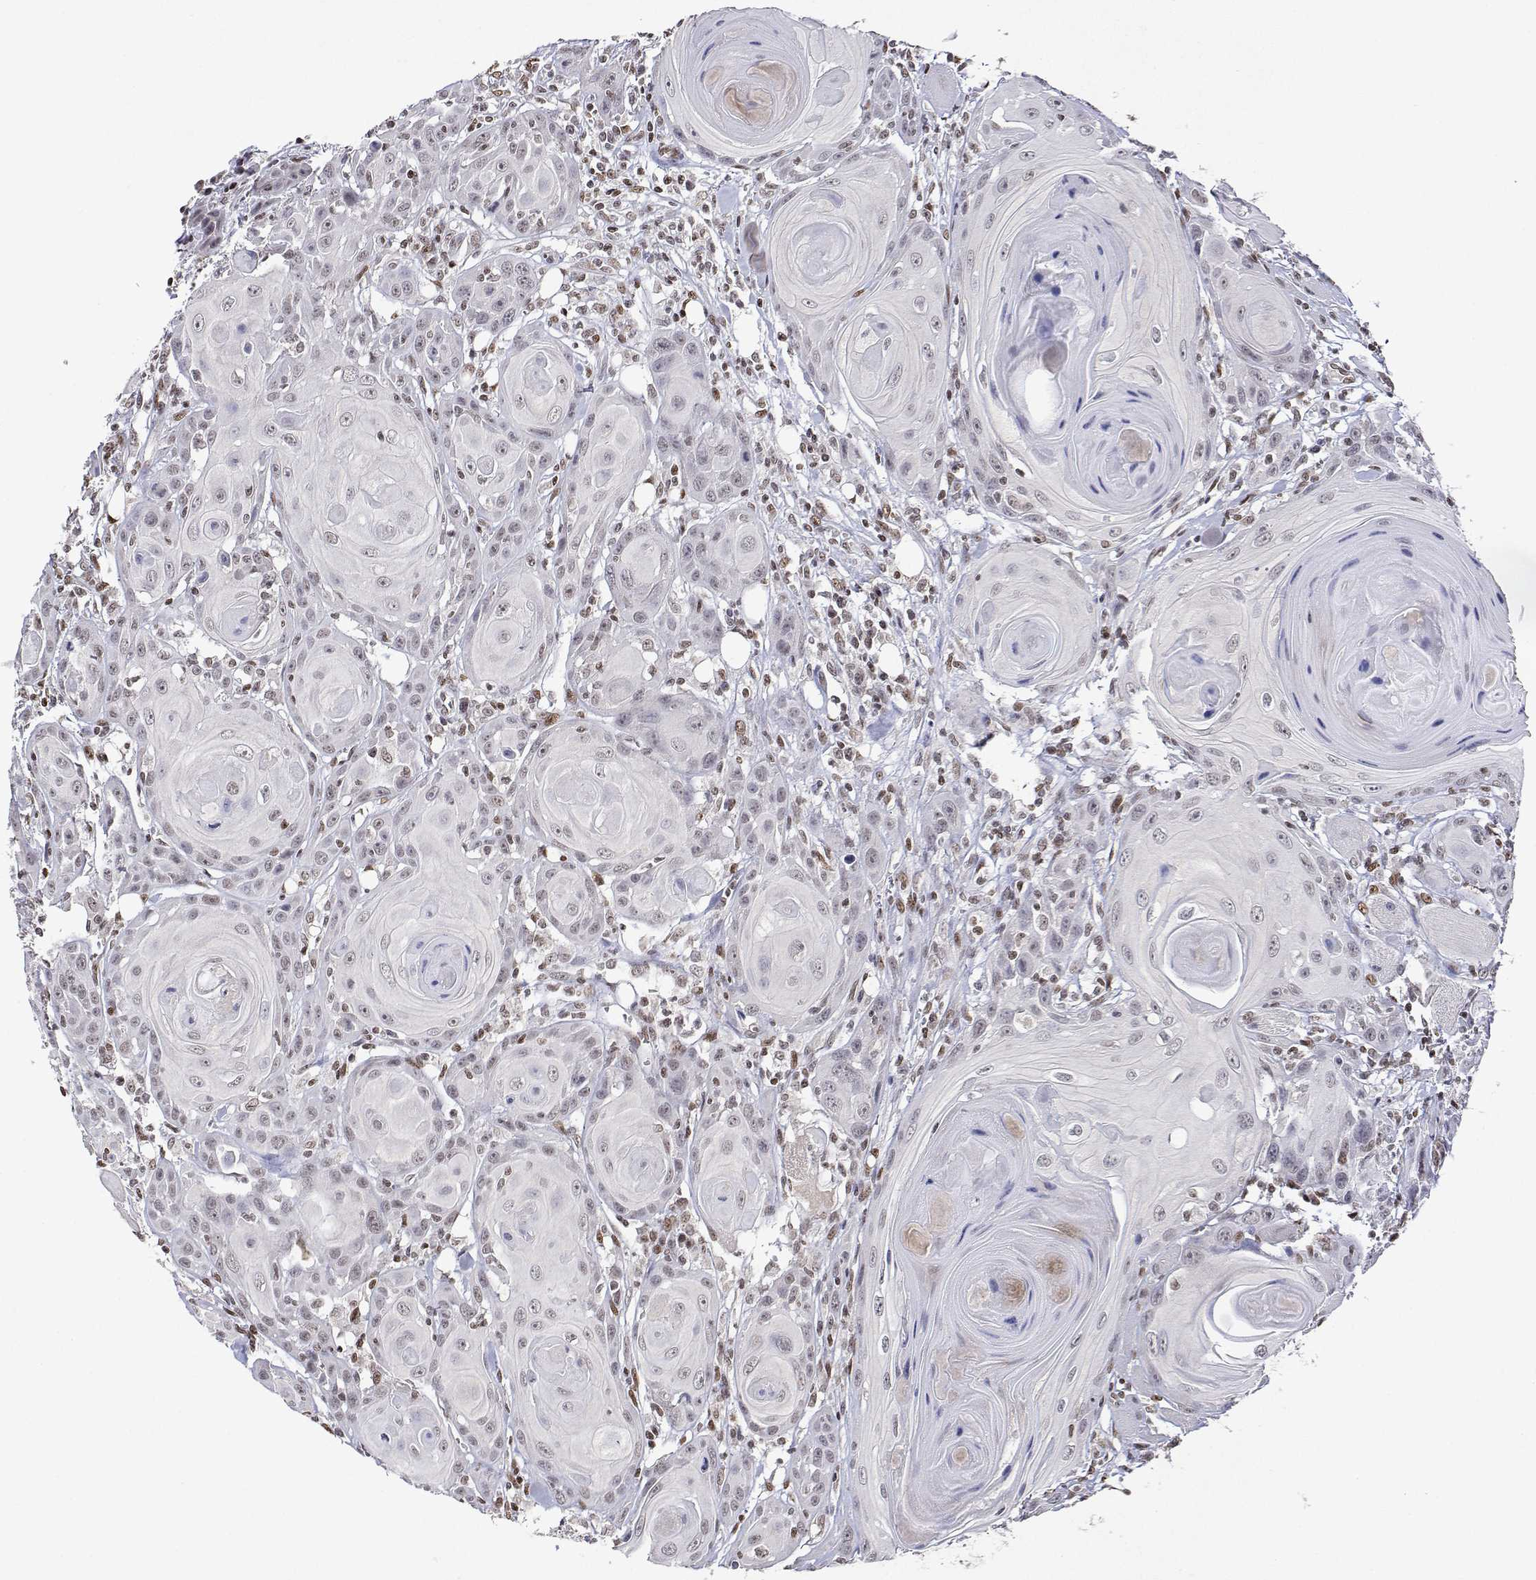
{"staining": {"intensity": "weak", "quantity": "25%-75%", "location": "nuclear"}, "tissue": "head and neck cancer", "cell_type": "Tumor cells", "image_type": "cancer", "snomed": [{"axis": "morphology", "description": "Squamous cell carcinoma, NOS"}, {"axis": "topography", "description": "Head-Neck"}], "caption": "The micrograph shows staining of head and neck cancer, revealing weak nuclear protein expression (brown color) within tumor cells. The protein of interest is shown in brown color, while the nuclei are stained blue.", "gene": "XPC", "patient": {"sex": "female", "age": 80}}